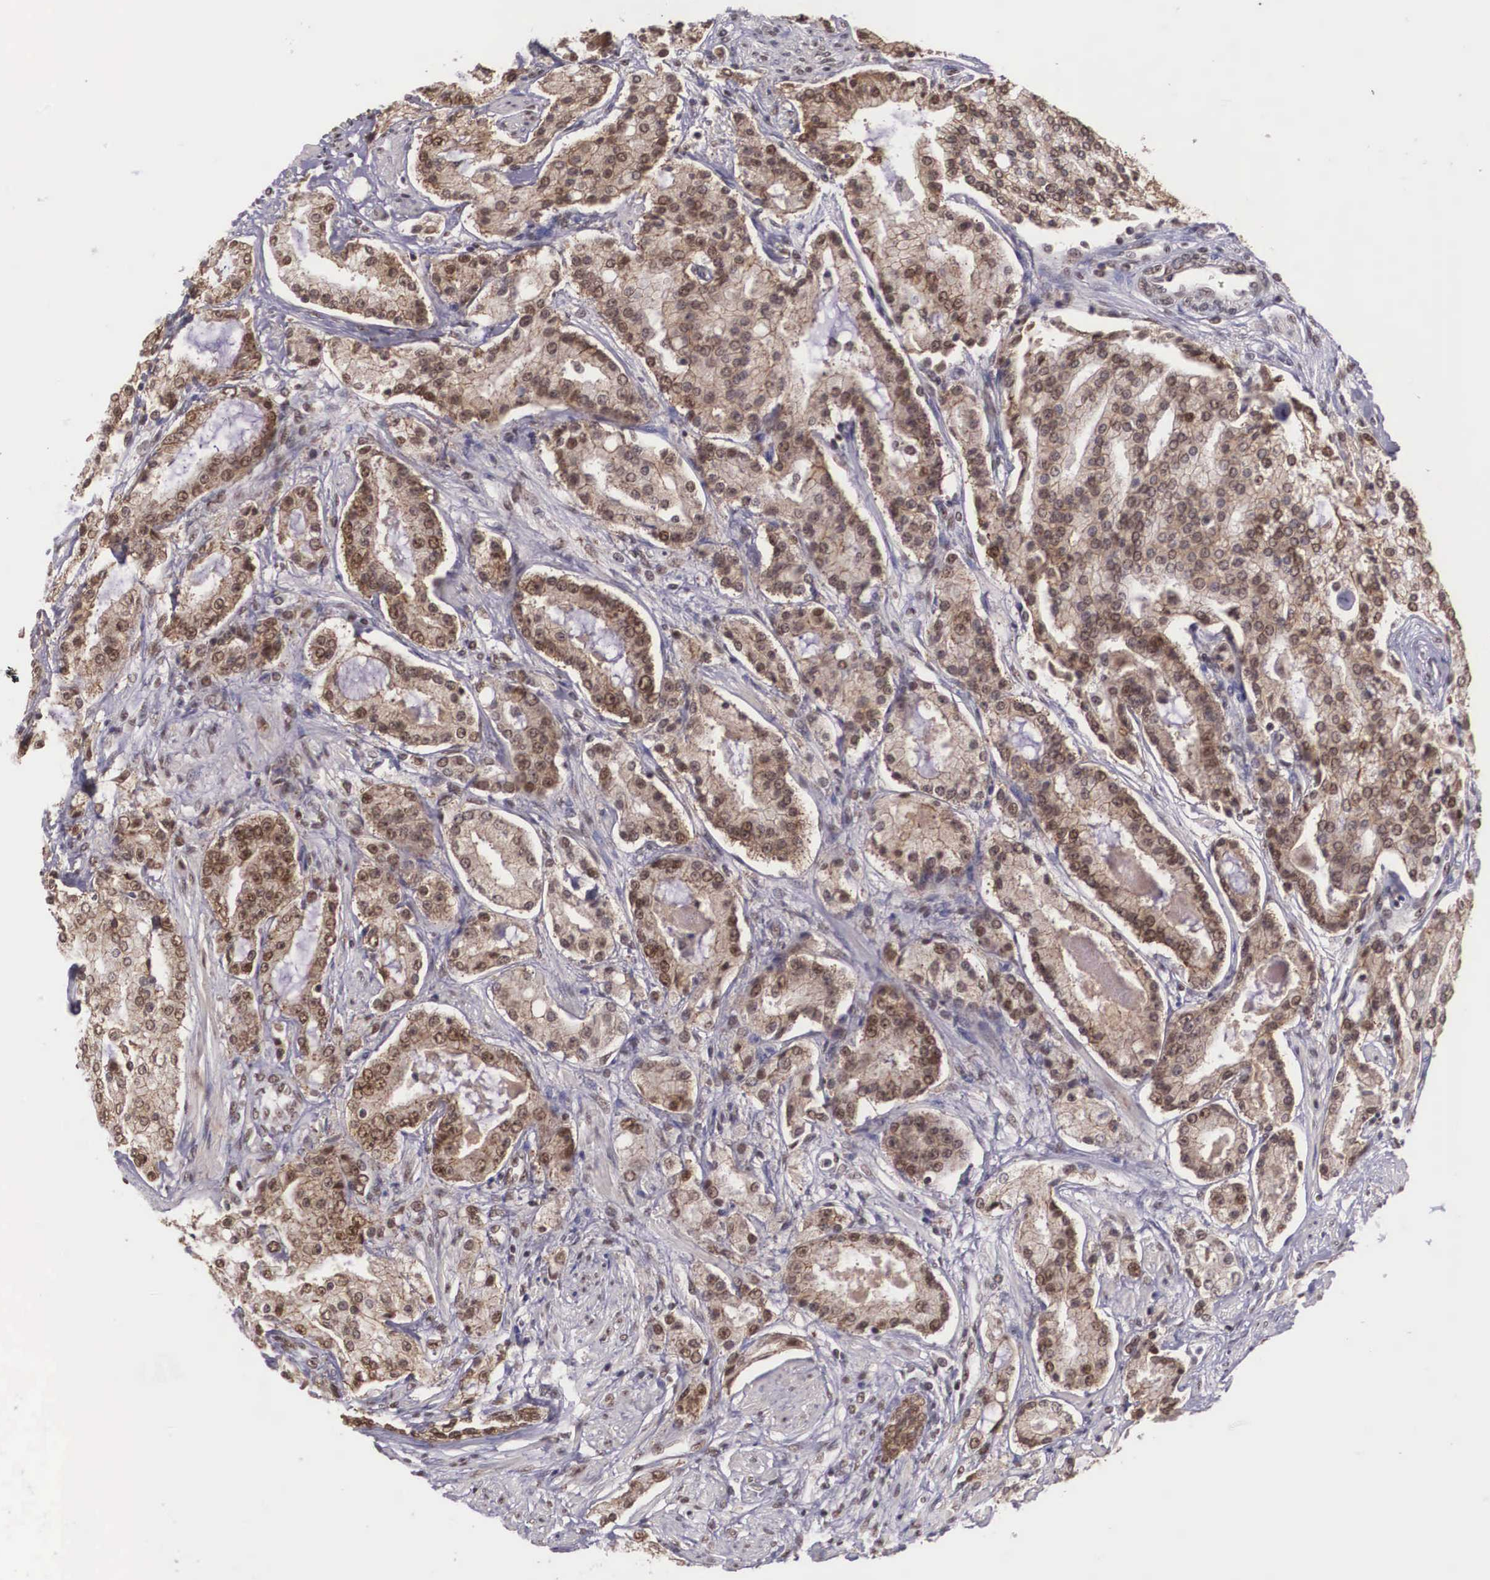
{"staining": {"intensity": "moderate", "quantity": ">75%", "location": "nuclear"}, "tissue": "prostate cancer", "cell_type": "Tumor cells", "image_type": "cancer", "snomed": [{"axis": "morphology", "description": "Adenocarcinoma, Medium grade"}, {"axis": "topography", "description": "Prostate"}], "caption": "Moderate nuclear positivity for a protein is seen in approximately >75% of tumor cells of adenocarcinoma (medium-grade) (prostate) using immunohistochemistry (IHC).", "gene": "POLR2F", "patient": {"sex": "male", "age": 72}}